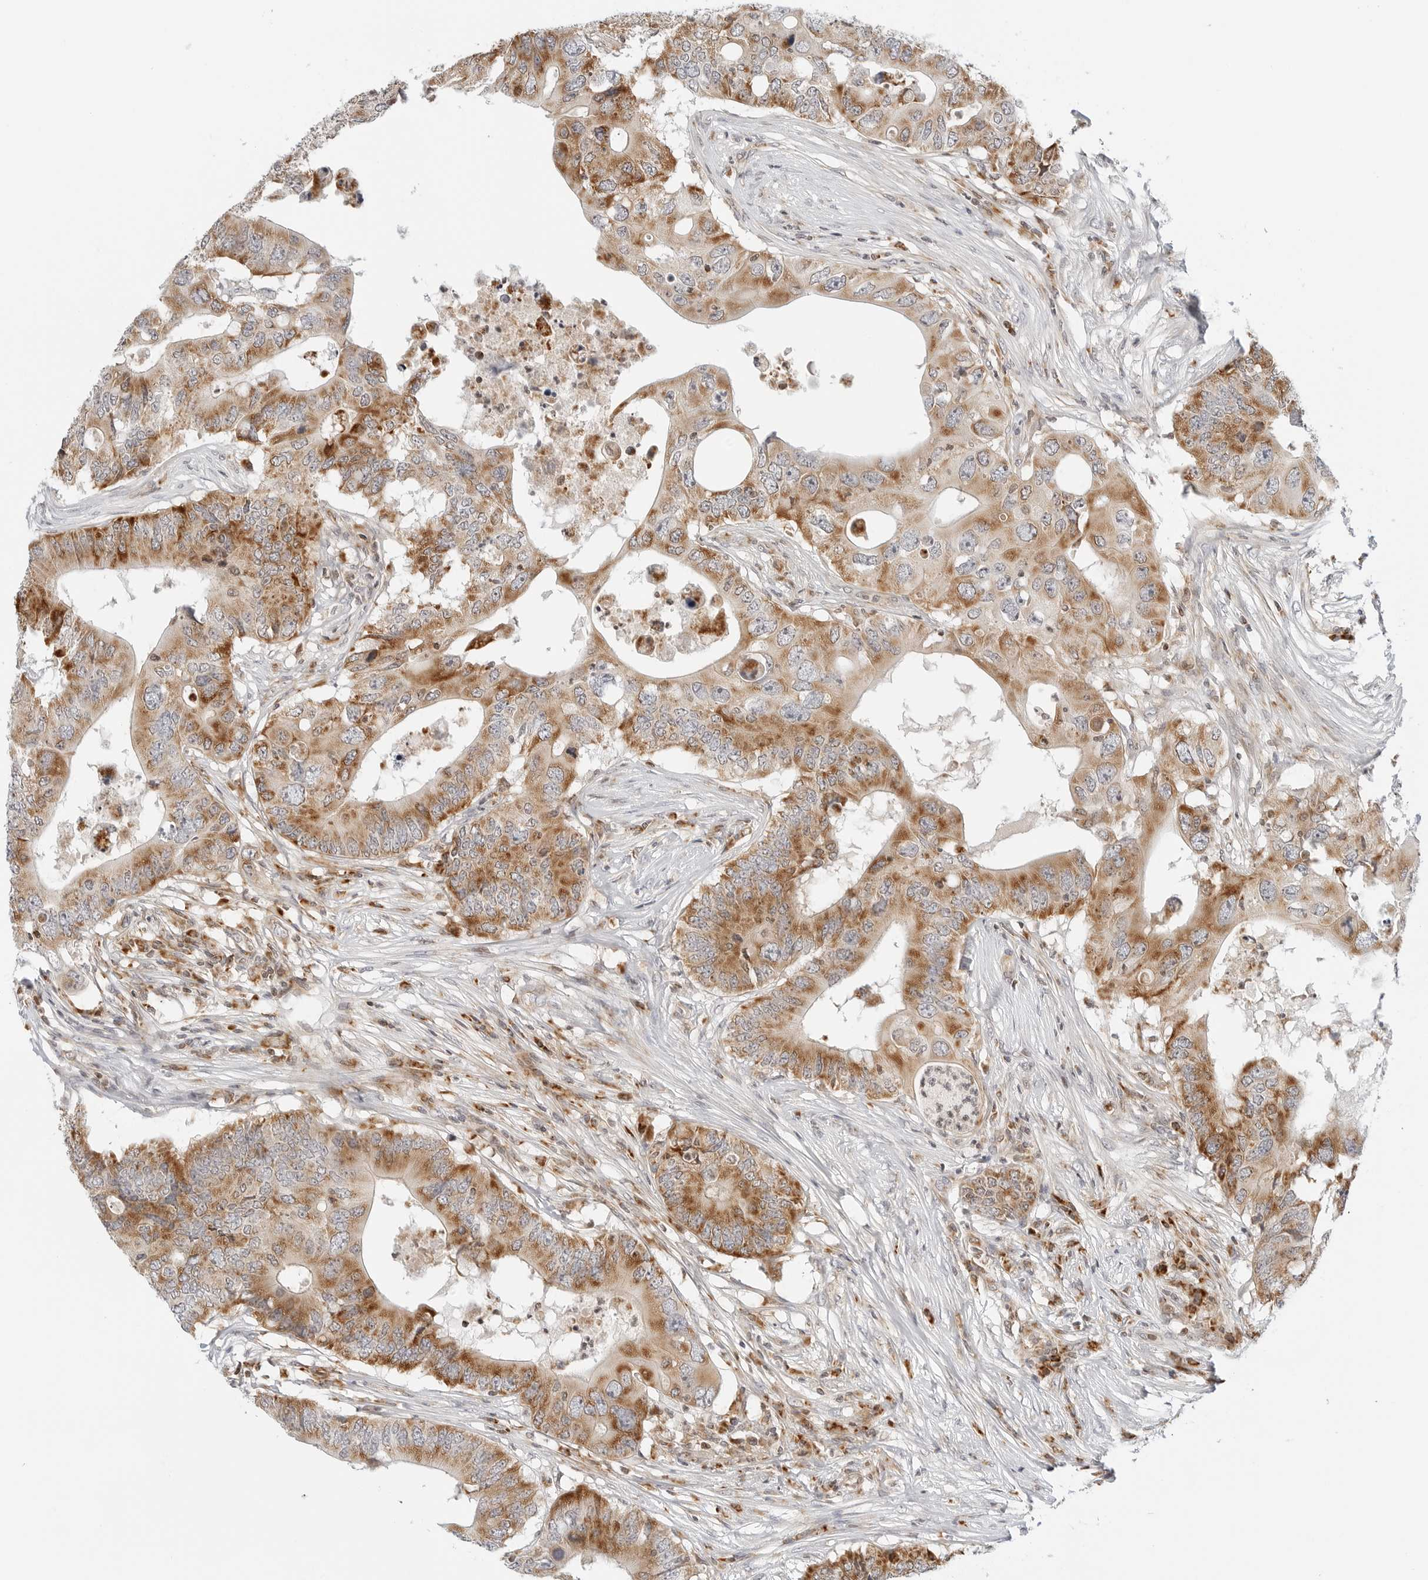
{"staining": {"intensity": "moderate", "quantity": ">75%", "location": "cytoplasmic/membranous"}, "tissue": "colorectal cancer", "cell_type": "Tumor cells", "image_type": "cancer", "snomed": [{"axis": "morphology", "description": "Adenocarcinoma, NOS"}, {"axis": "topography", "description": "Colon"}], "caption": "There is medium levels of moderate cytoplasmic/membranous positivity in tumor cells of adenocarcinoma (colorectal), as demonstrated by immunohistochemical staining (brown color).", "gene": "DYRK4", "patient": {"sex": "male", "age": 71}}